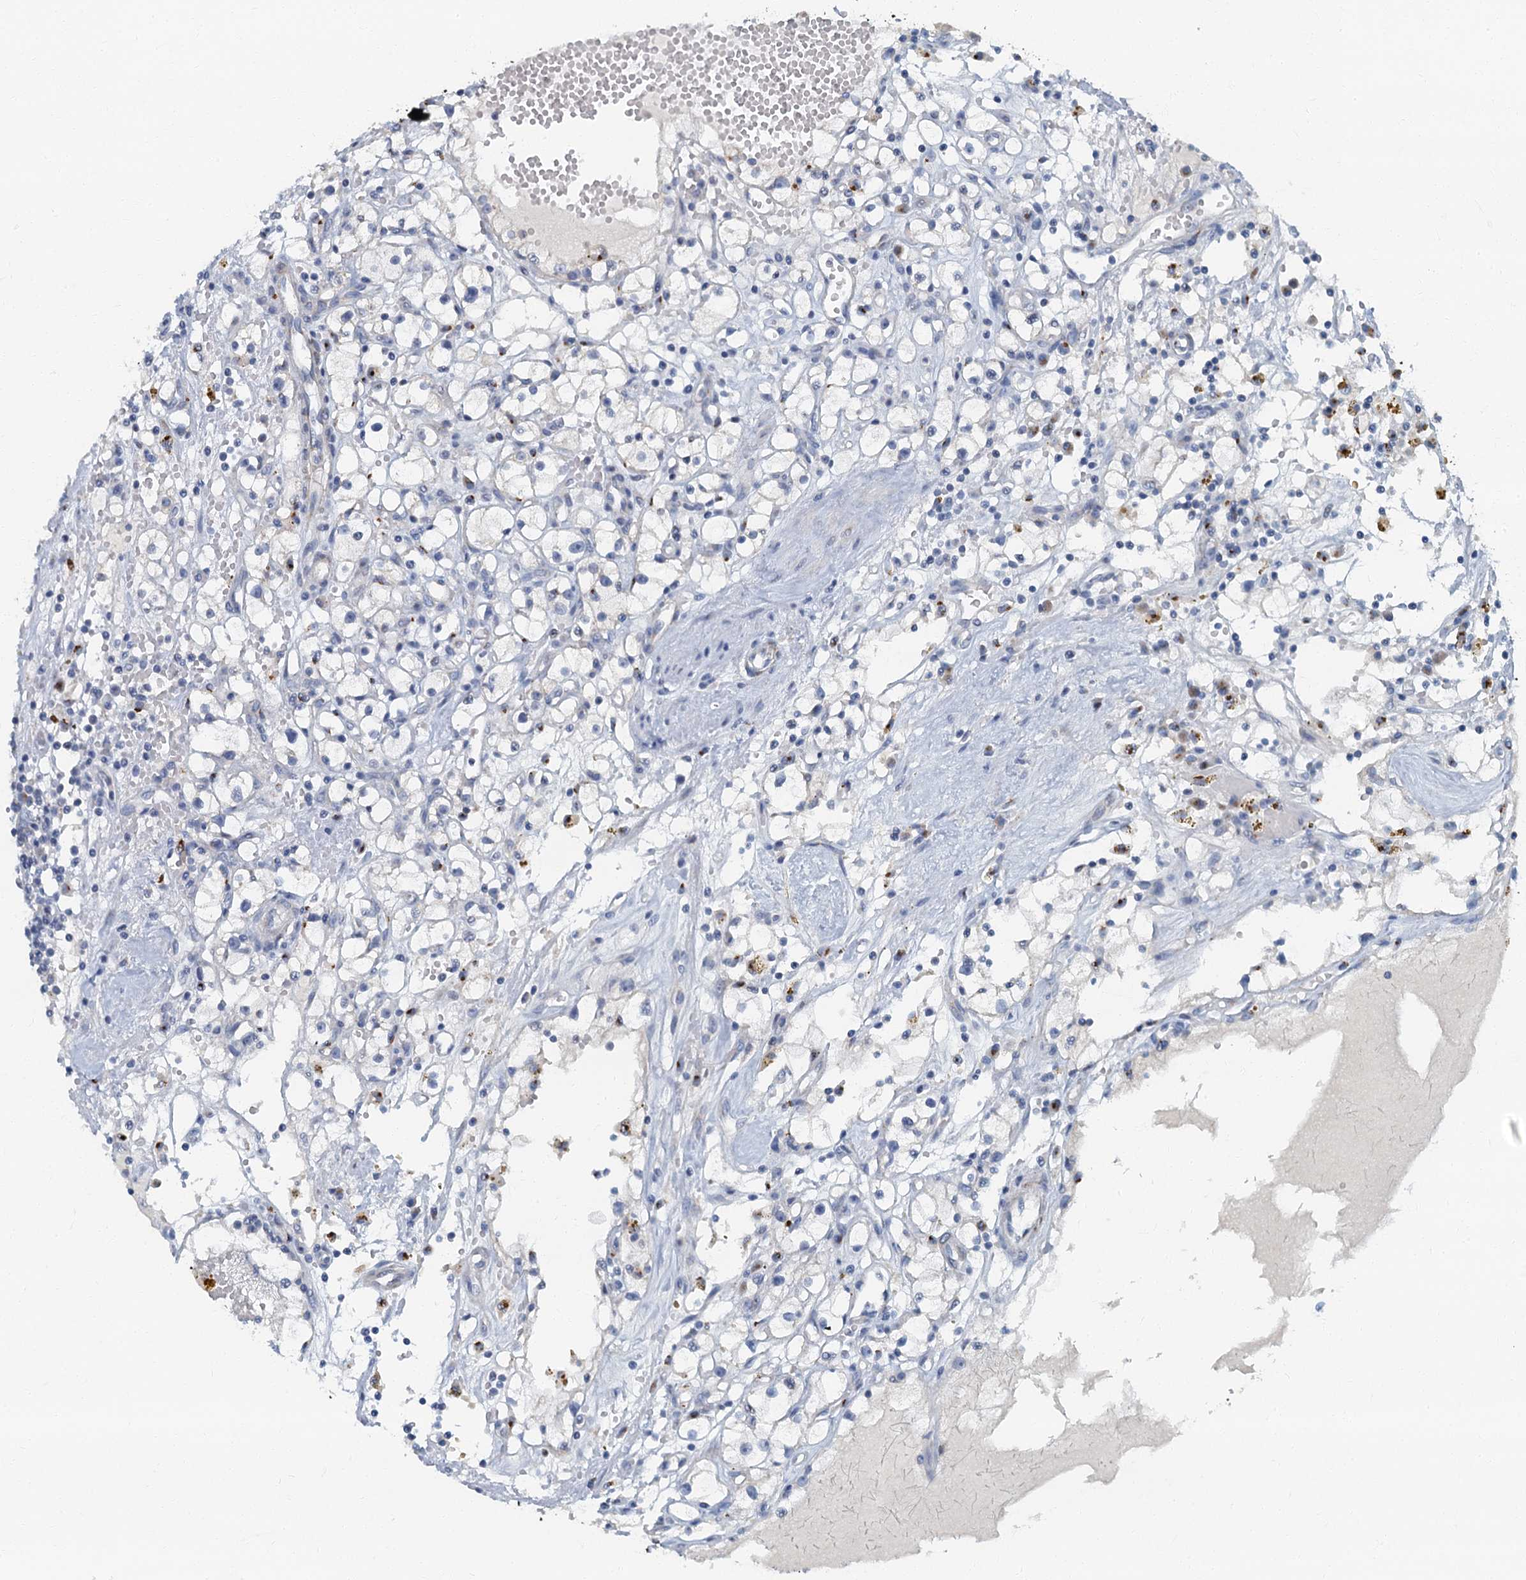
{"staining": {"intensity": "negative", "quantity": "none", "location": "none"}, "tissue": "renal cancer", "cell_type": "Tumor cells", "image_type": "cancer", "snomed": [{"axis": "morphology", "description": "Adenocarcinoma, NOS"}, {"axis": "topography", "description": "Kidney"}], "caption": "Immunohistochemistry (IHC) histopathology image of human renal cancer stained for a protein (brown), which displays no expression in tumor cells.", "gene": "LYPD3", "patient": {"sex": "male", "age": 56}}